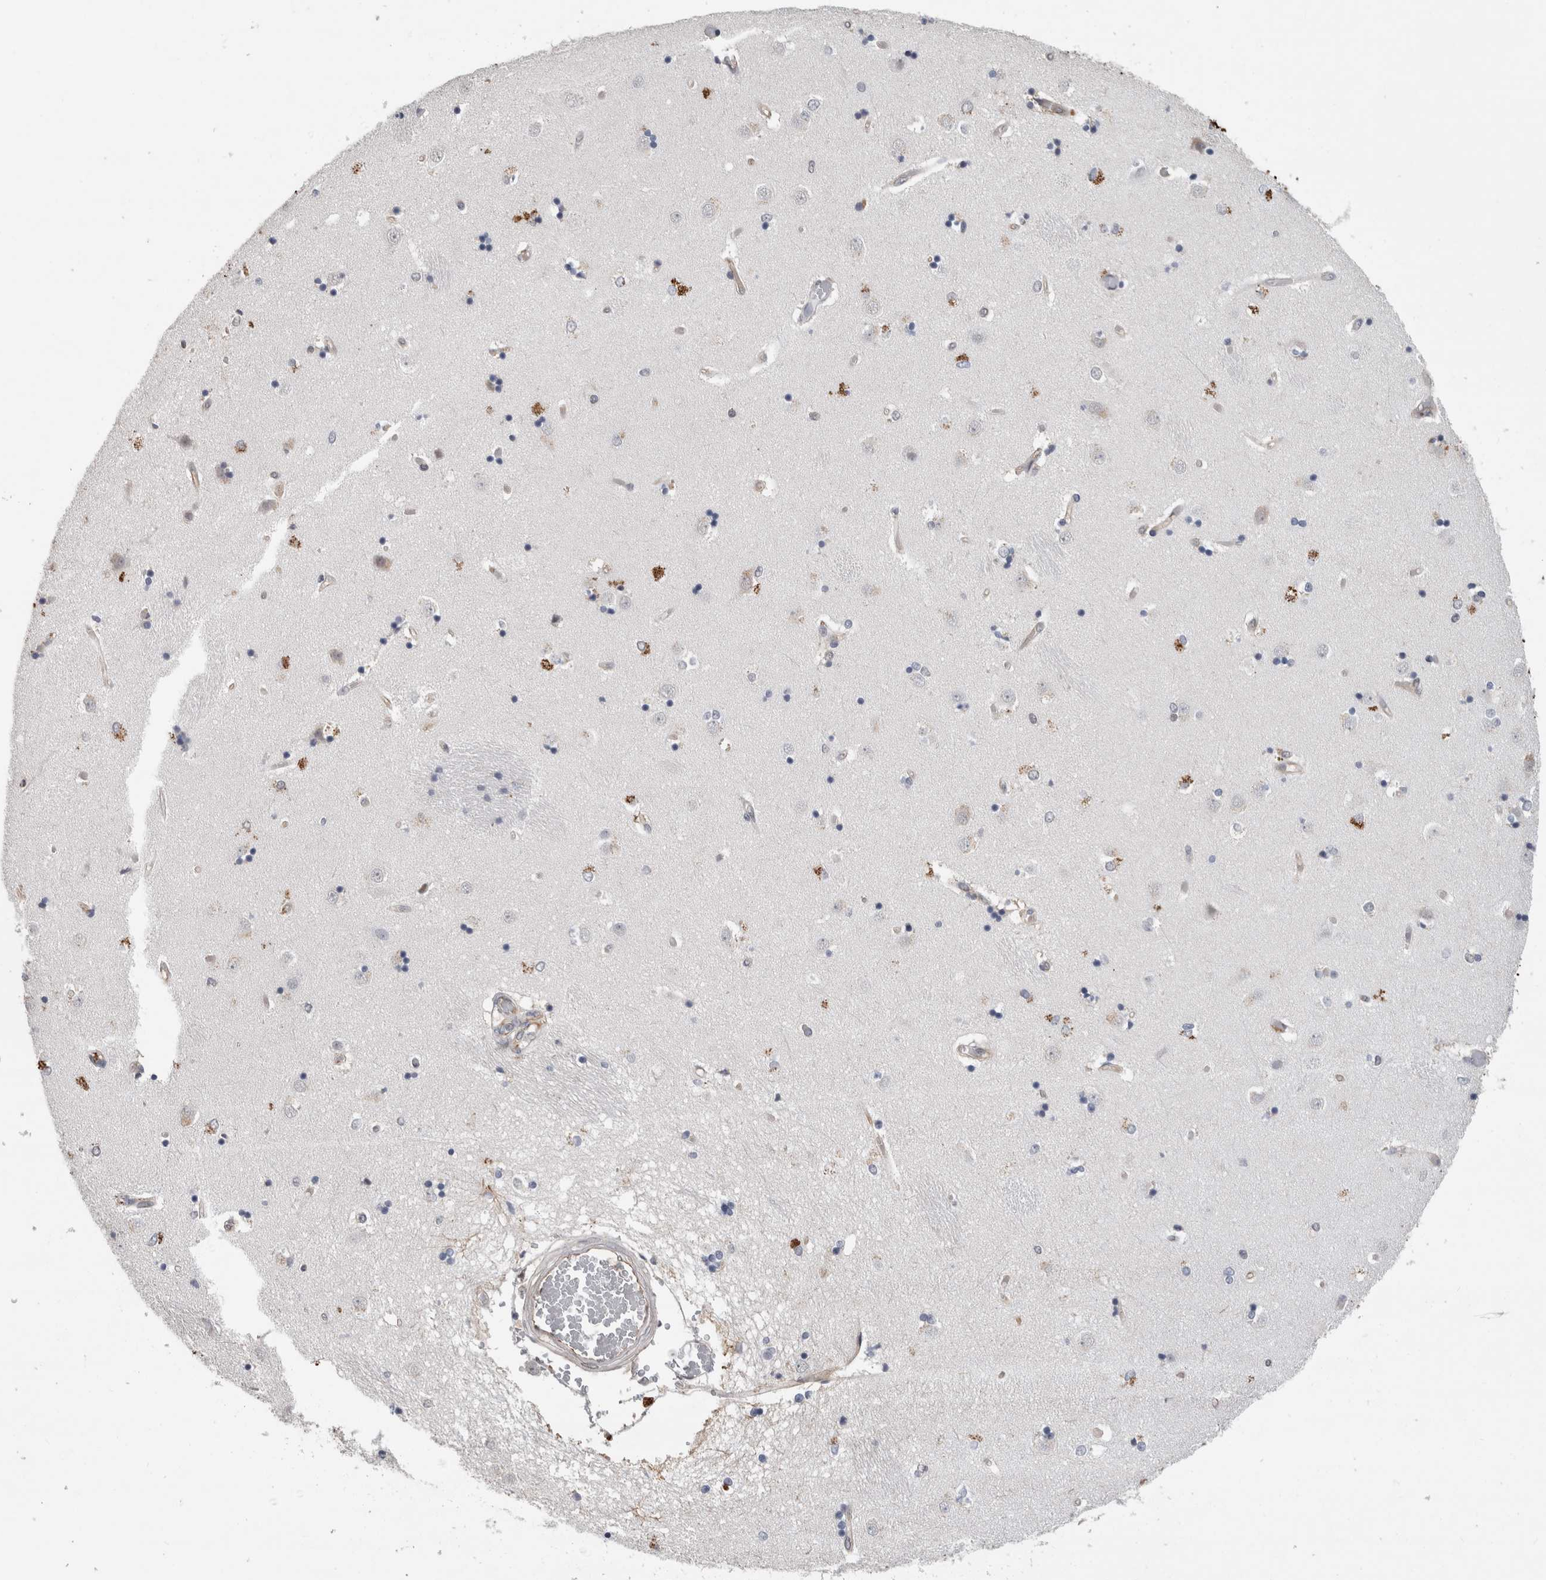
{"staining": {"intensity": "weak", "quantity": "<25%", "location": "cytoplasmic/membranous"}, "tissue": "caudate", "cell_type": "Glial cells", "image_type": "normal", "snomed": [{"axis": "morphology", "description": "Normal tissue, NOS"}, {"axis": "topography", "description": "Lateral ventricle wall"}], "caption": "Glial cells show no significant positivity in normal caudate. Brightfield microscopy of IHC stained with DAB (3,3'-diaminobenzidine) (brown) and hematoxylin (blue), captured at high magnification.", "gene": "POLD2", "patient": {"sex": "male", "age": 45}}